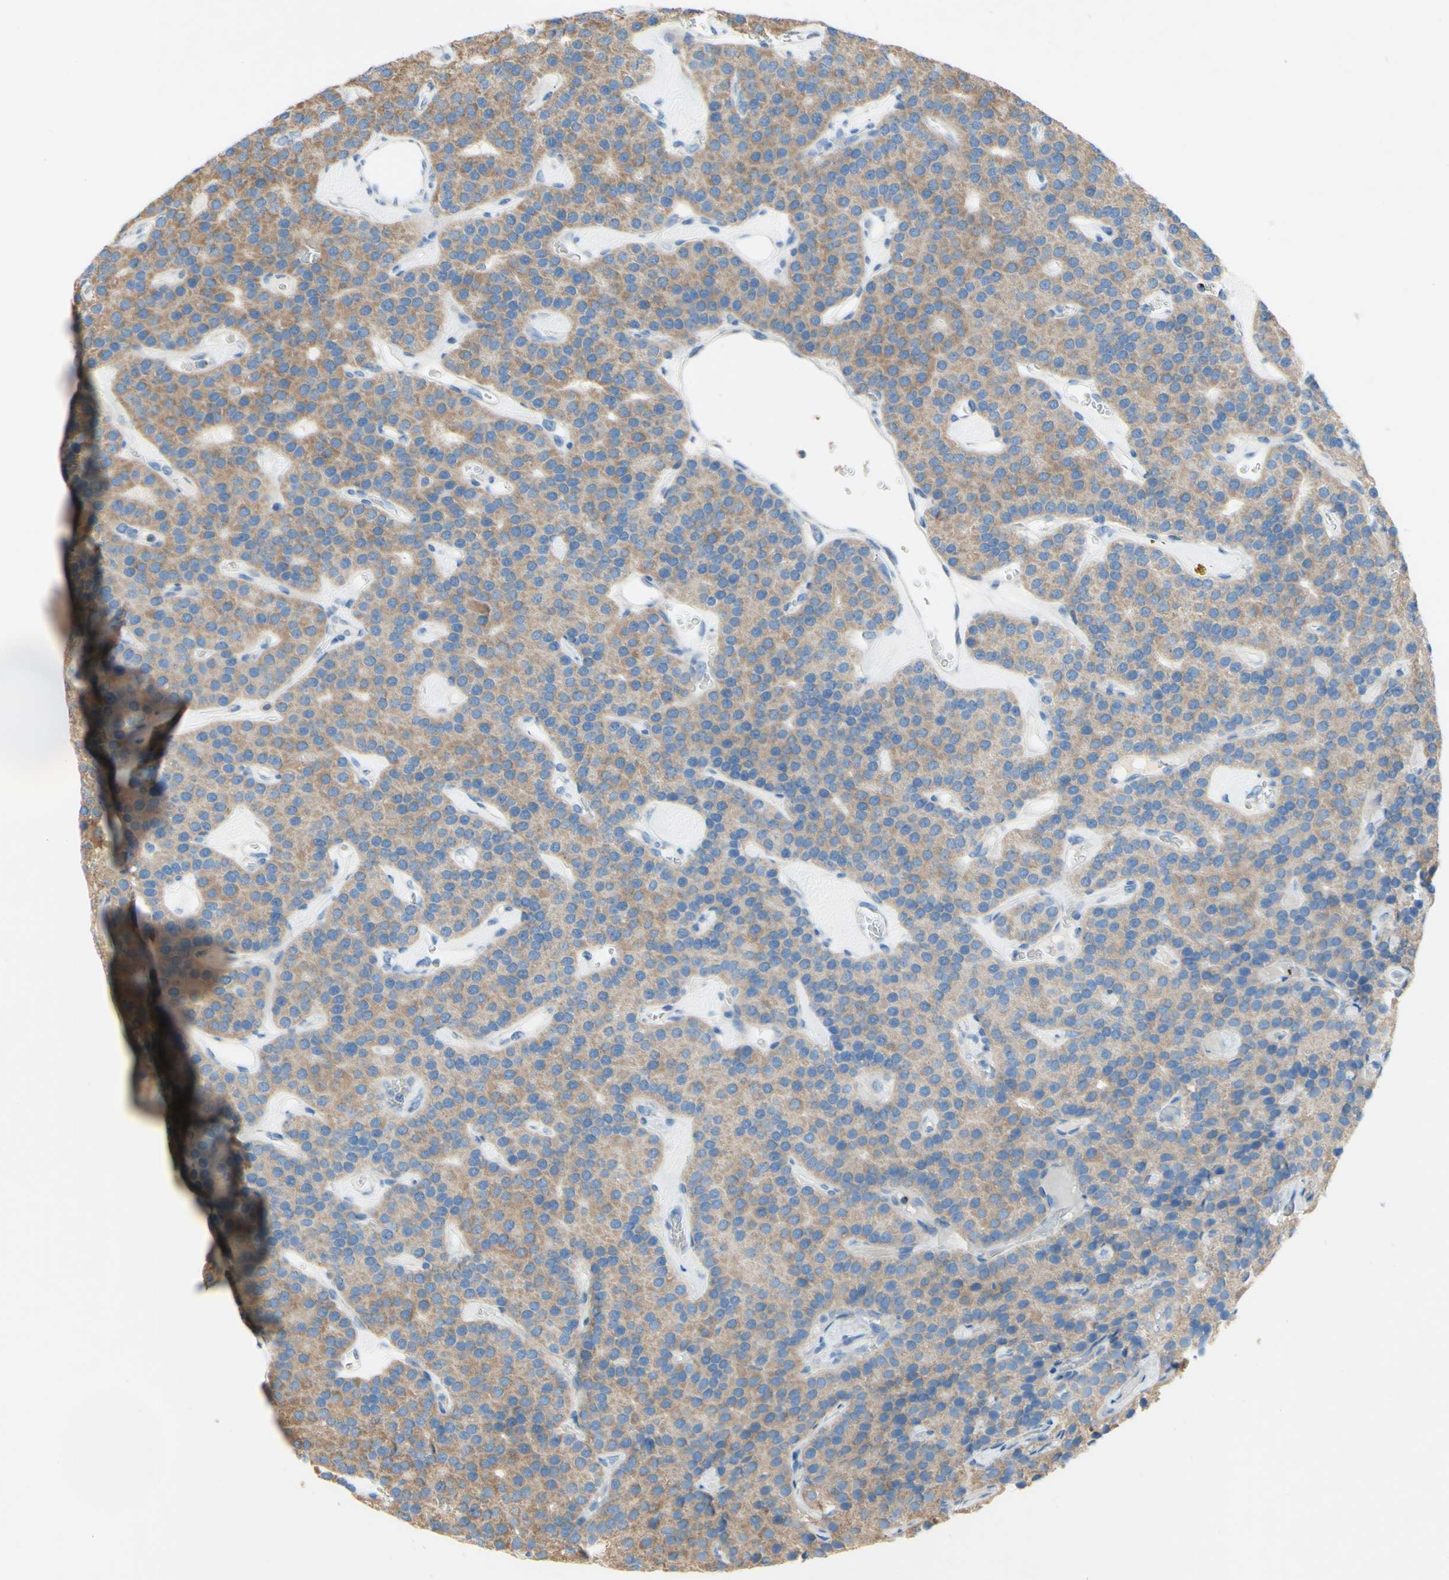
{"staining": {"intensity": "moderate", "quantity": "25%-75%", "location": "cytoplasmic/membranous"}, "tissue": "parathyroid gland", "cell_type": "Glandular cells", "image_type": "normal", "snomed": [{"axis": "morphology", "description": "Normal tissue, NOS"}, {"axis": "morphology", "description": "Adenoma, NOS"}, {"axis": "topography", "description": "Parathyroid gland"}], "caption": "Immunohistochemical staining of benign human parathyroid gland reveals moderate cytoplasmic/membranous protein positivity in about 25%-75% of glandular cells.", "gene": "ACADL", "patient": {"sex": "female", "age": 86}}